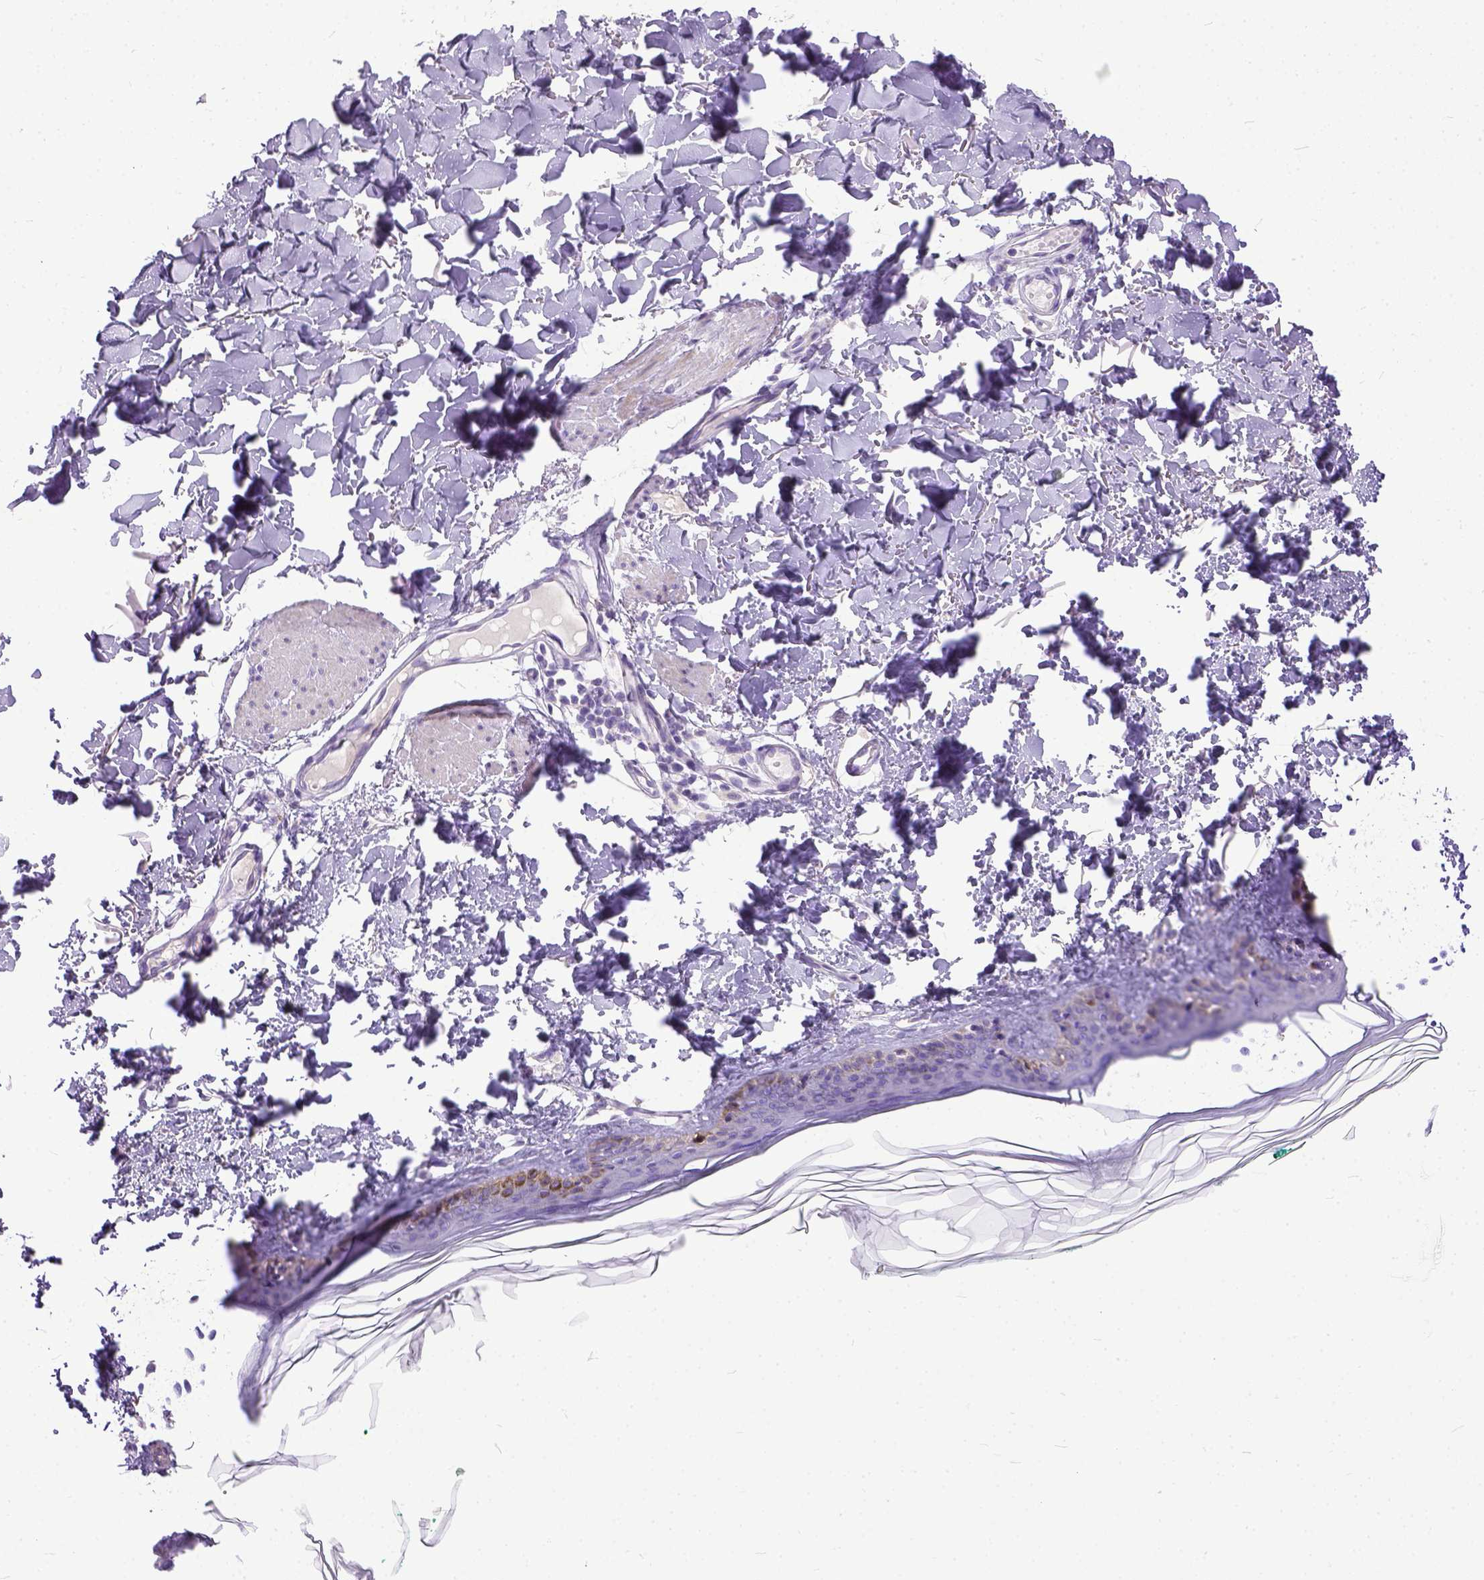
{"staining": {"intensity": "negative", "quantity": "none", "location": "none"}, "tissue": "skin", "cell_type": "Fibroblasts", "image_type": "normal", "snomed": [{"axis": "morphology", "description": "Normal tissue, NOS"}, {"axis": "topography", "description": "Skin"}, {"axis": "topography", "description": "Peripheral nerve tissue"}], "caption": "The image displays no significant staining in fibroblasts of skin.", "gene": "PLK5", "patient": {"sex": "female", "age": 45}}